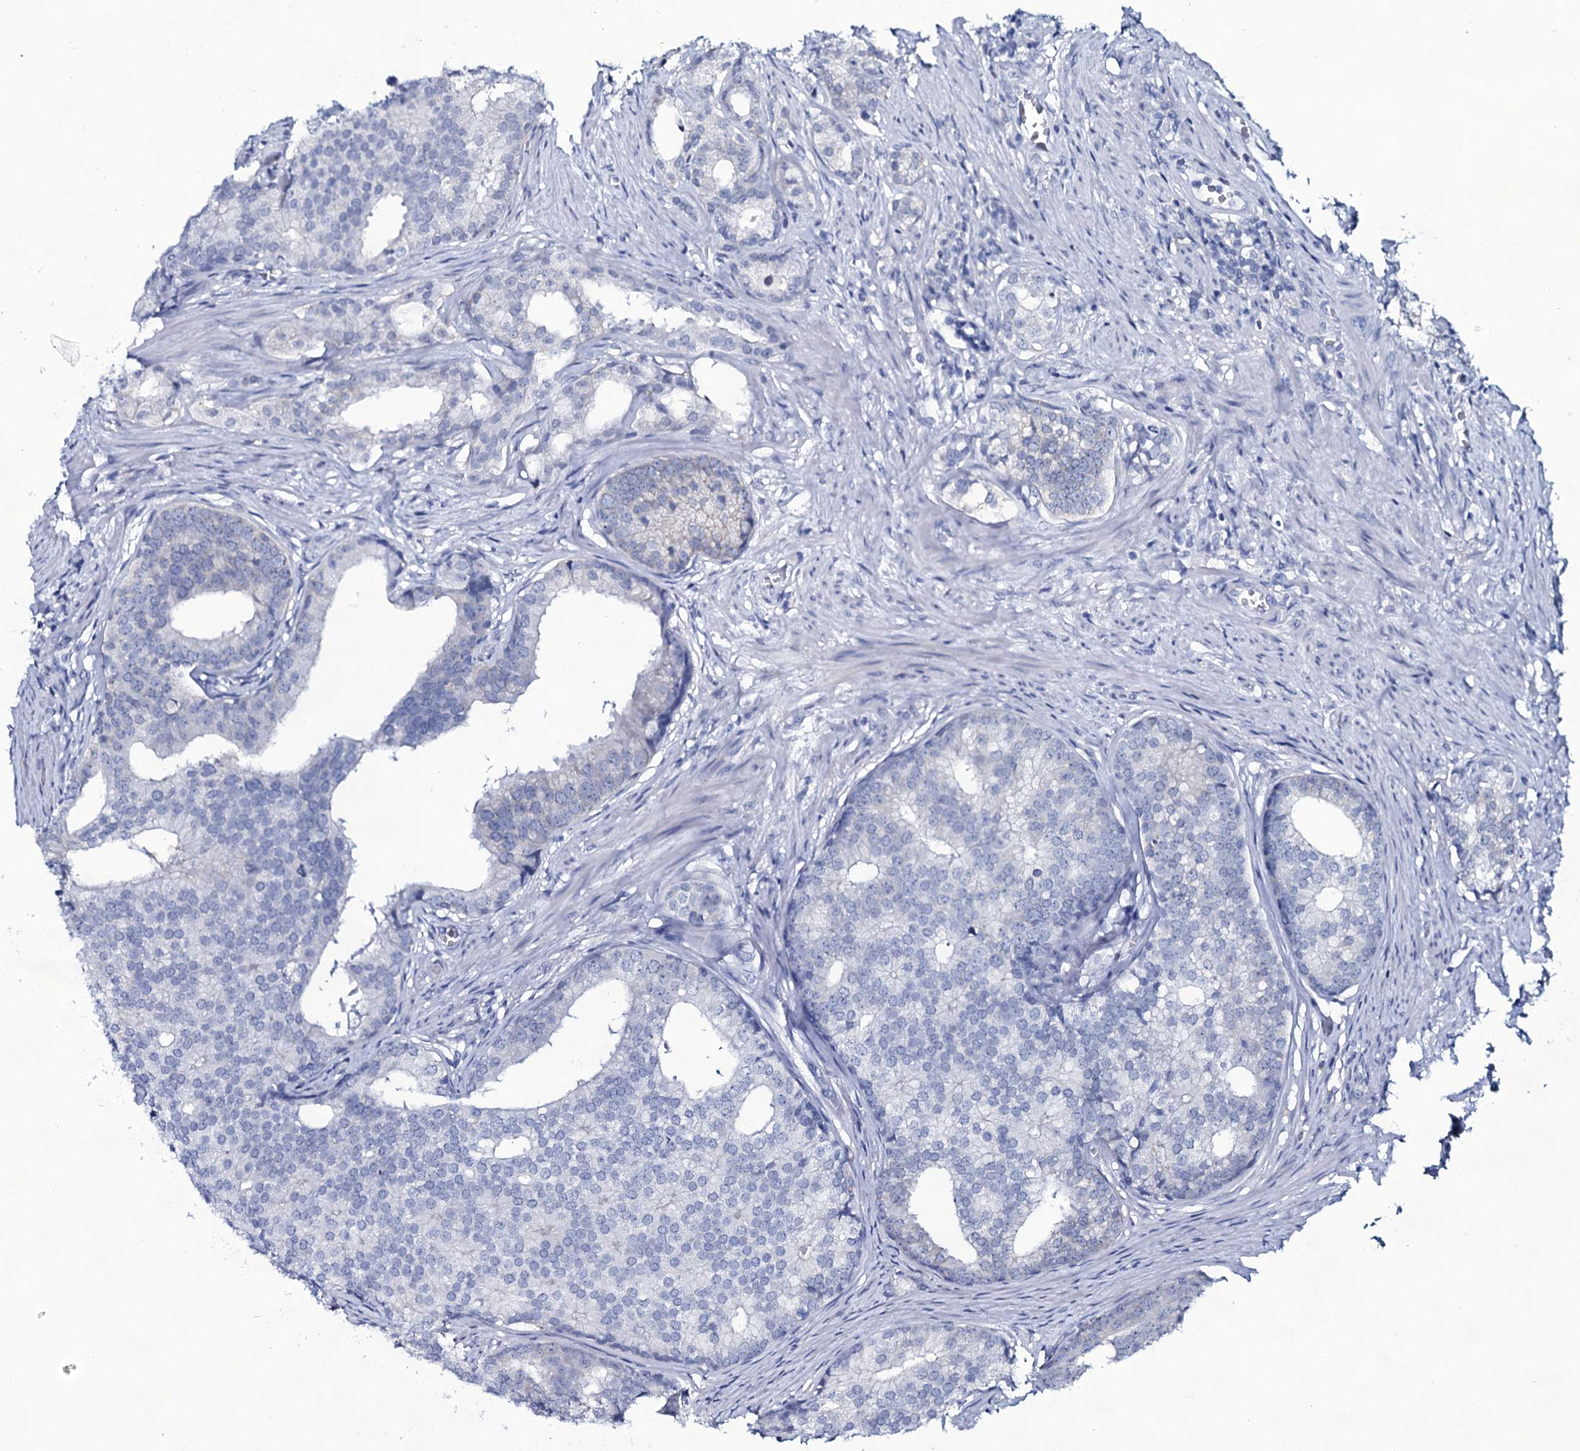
{"staining": {"intensity": "negative", "quantity": "none", "location": "none"}, "tissue": "prostate cancer", "cell_type": "Tumor cells", "image_type": "cancer", "snomed": [{"axis": "morphology", "description": "Adenocarcinoma, Low grade"}, {"axis": "topography", "description": "Prostate"}], "caption": "Prostate cancer (low-grade adenocarcinoma) was stained to show a protein in brown. There is no significant expression in tumor cells. (Stains: DAB IHC with hematoxylin counter stain, Microscopy: brightfield microscopy at high magnification).", "gene": "SLC4A7", "patient": {"sex": "male", "age": 71}}